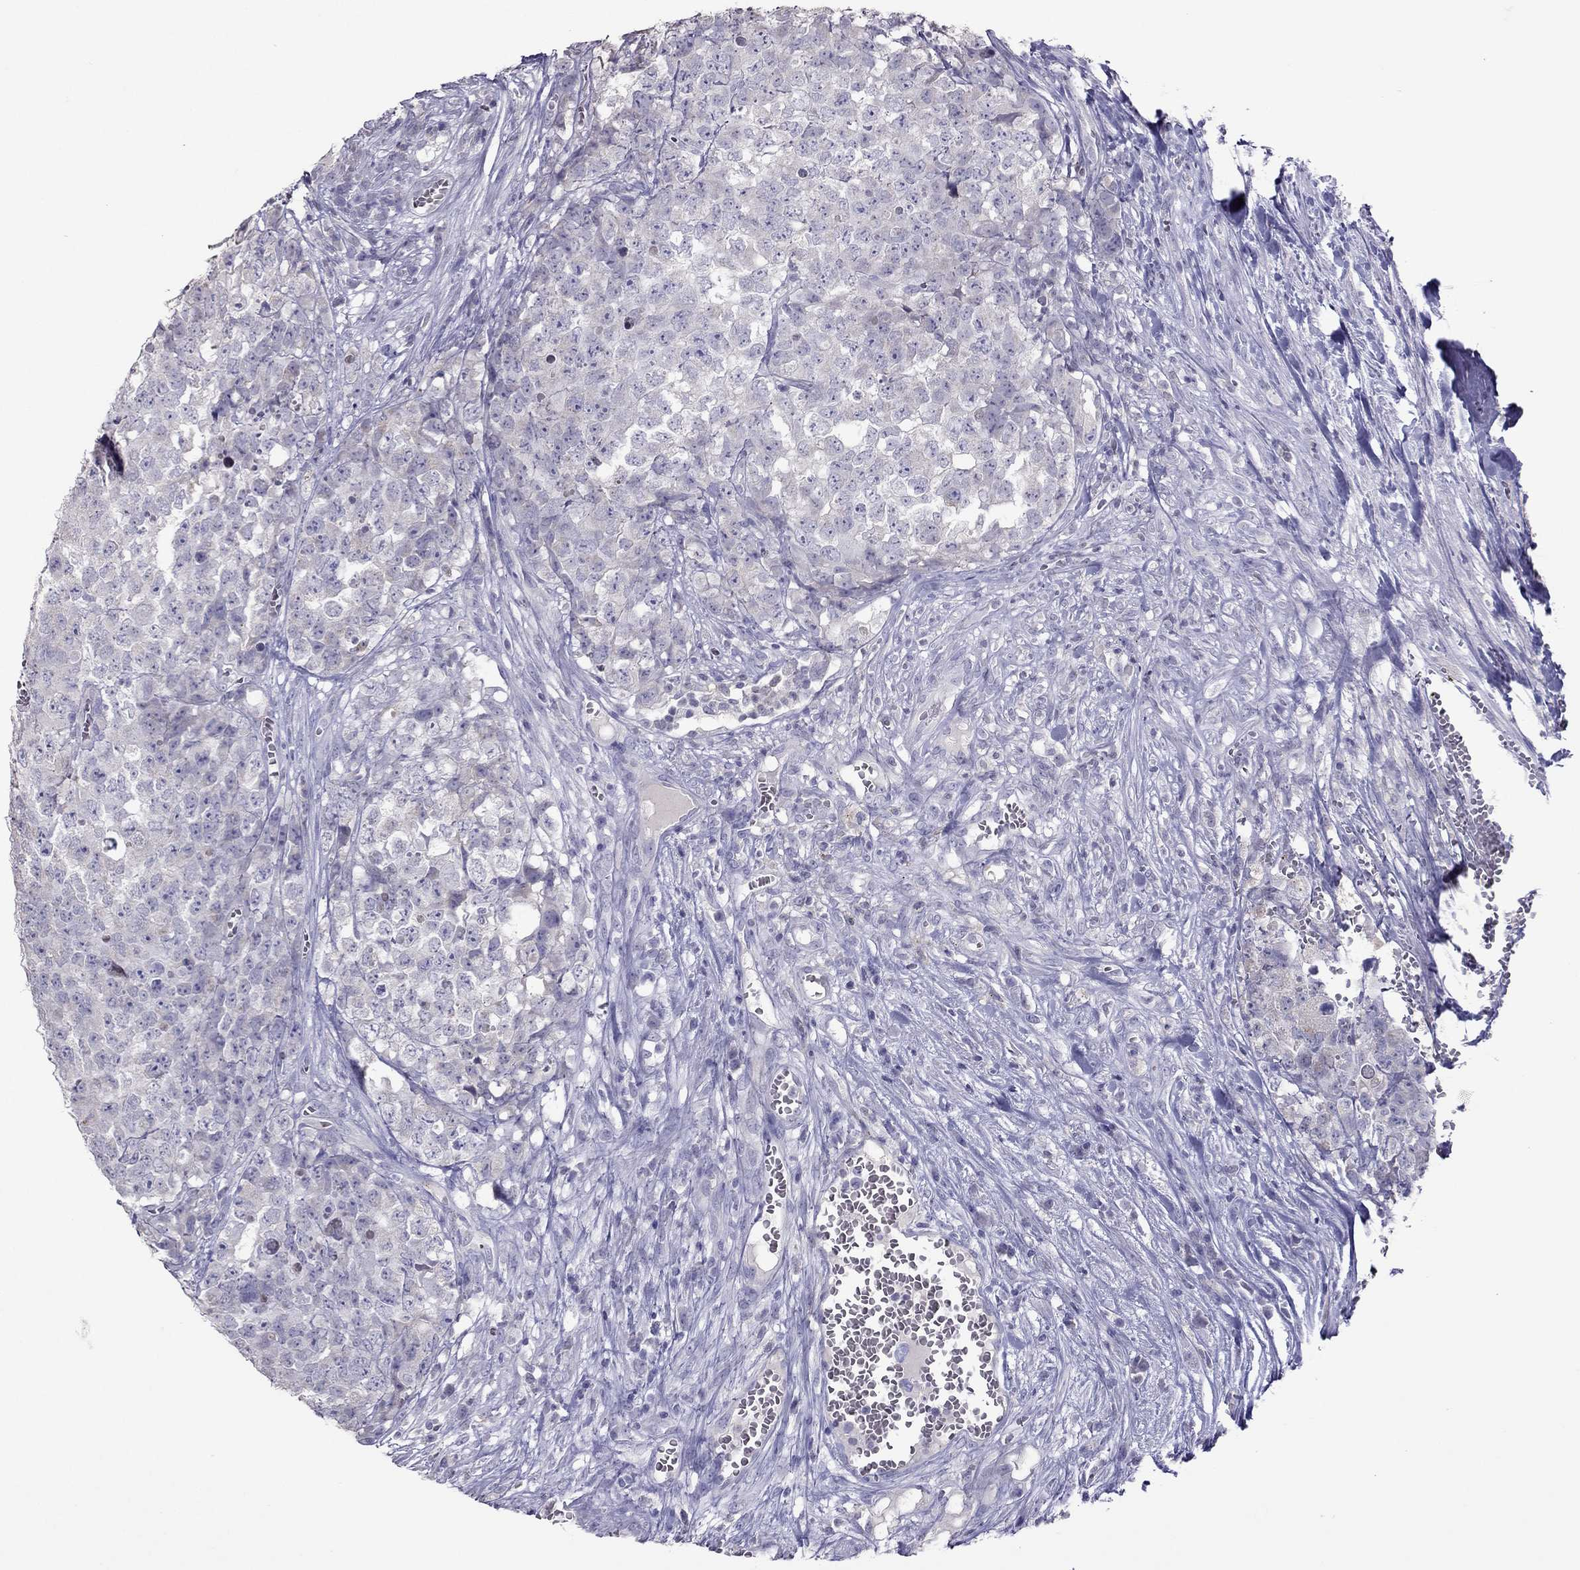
{"staining": {"intensity": "negative", "quantity": "none", "location": "none"}, "tissue": "testis cancer", "cell_type": "Tumor cells", "image_type": "cancer", "snomed": [{"axis": "morphology", "description": "Carcinoma, Embryonal, NOS"}, {"axis": "topography", "description": "Testis"}], "caption": "A high-resolution histopathology image shows immunohistochemistry staining of embryonal carcinoma (testis), which shows no significant expression in tumor cells. (Immunohistochemistry, brightfield microscopy, high magnification).", "gene": "RGS8", "patient": {"sex": "male", "age": 23}}